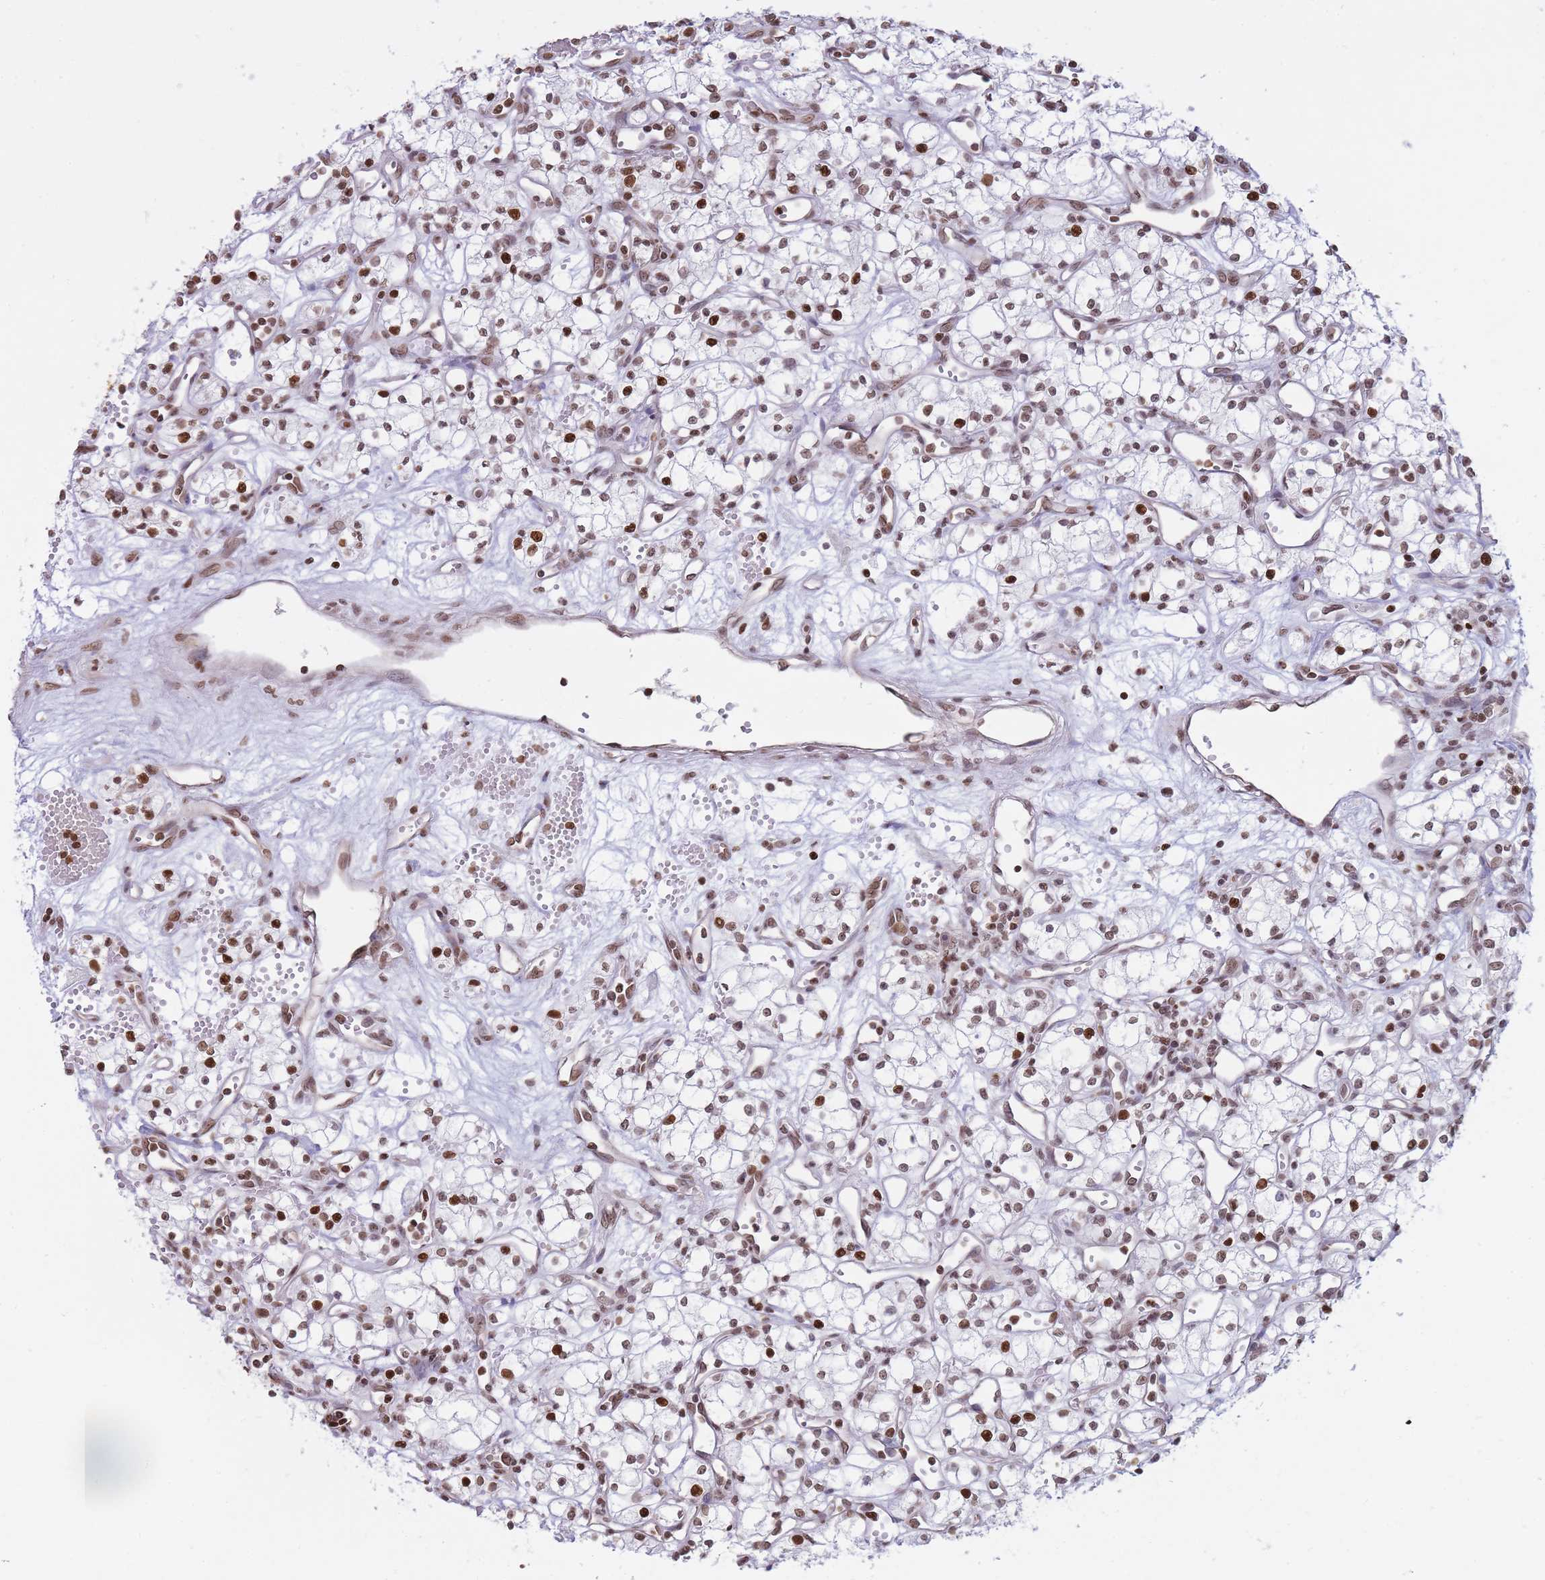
{"staining": {"intensity": "moderate", "quantity": ">75%", "location": "nuclear"}, "tissue": "renal cancer", "cell_type": "Tumor cells", "image_type": "cancer", "snomed": [{"axis": "morphology", "description": "Adenocarcinoma, NOS"}, {"axis": "topography", "description": "Kidney"}], "caption": "Immunohistochemistry (IHC) (DAB) staining of human adenocarcinoma (renal) displays moderate nuclear protein expression in approximately >75% of tumor cells.", "gene": "SHISAL1", "patient": {"sex": "male", "age": 59}}